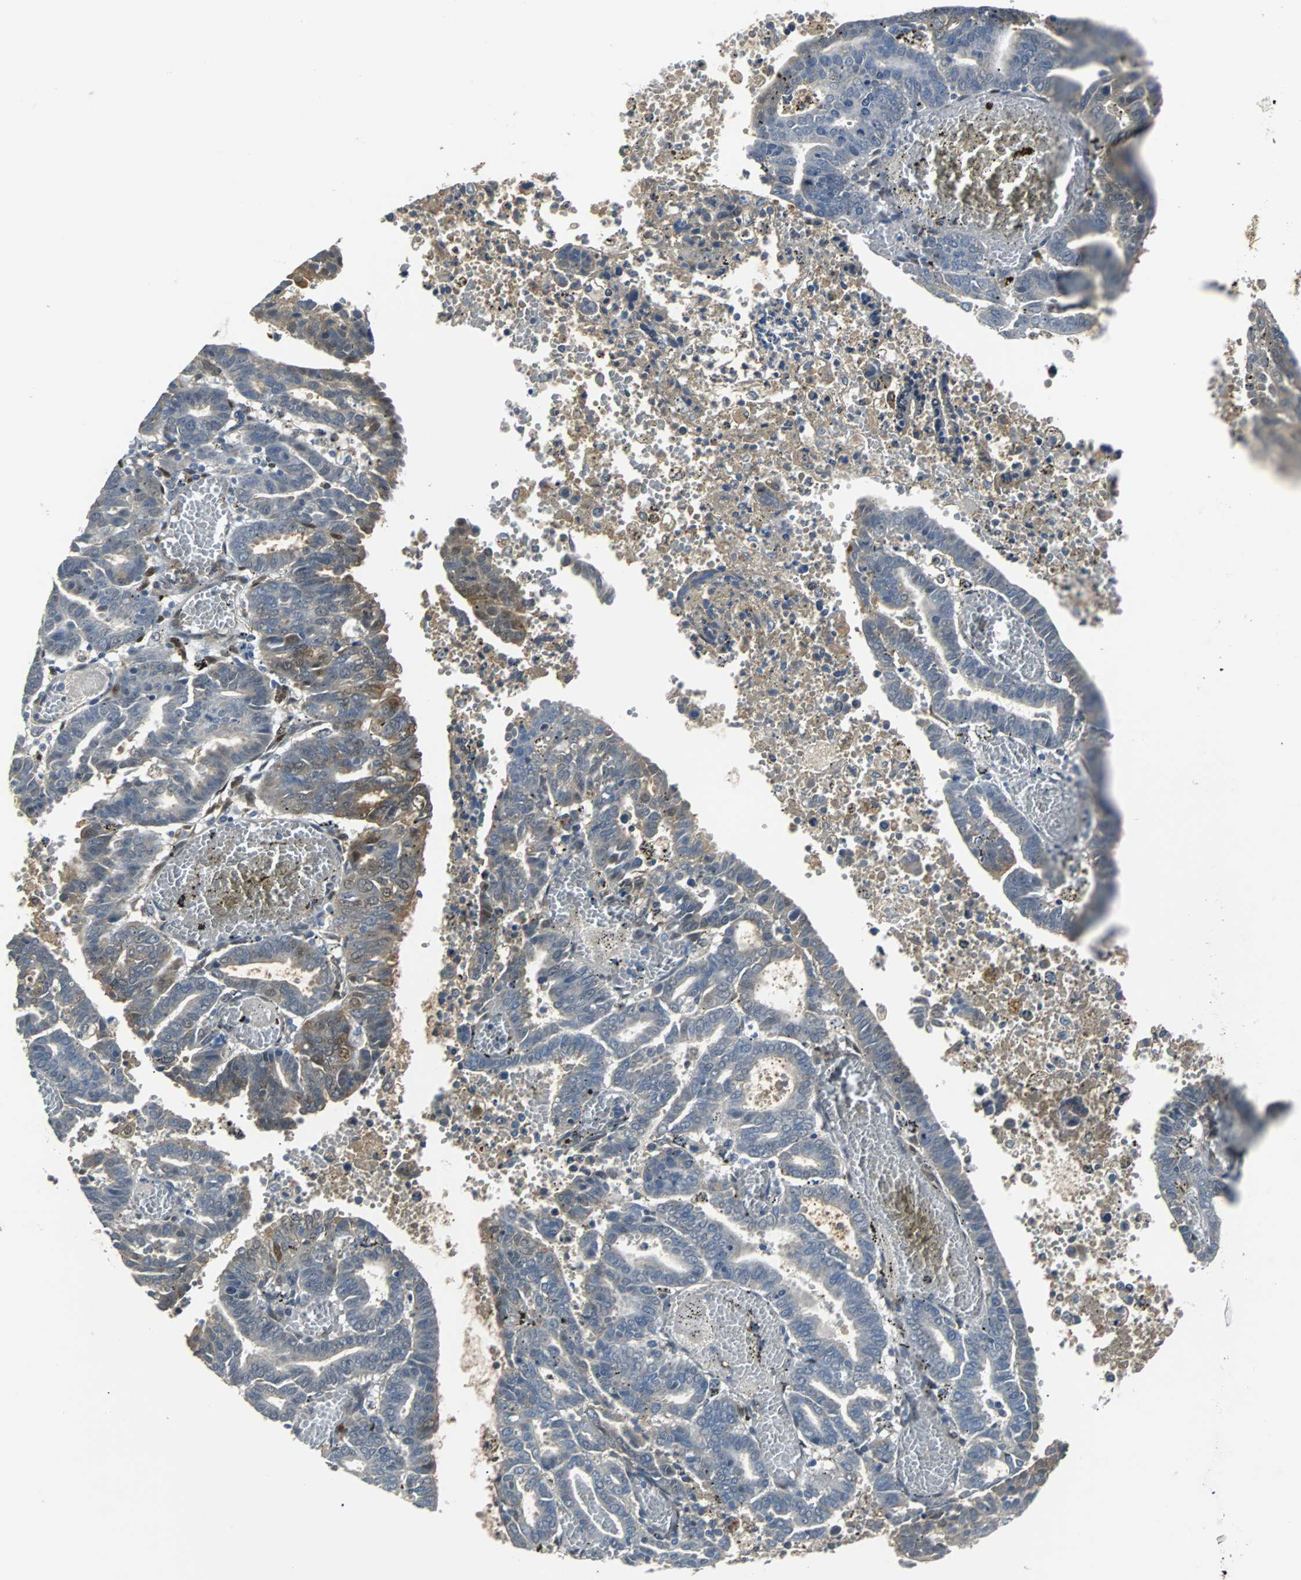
{"staining": {"intensity": "moderate", "quantity": "<25%", "location": "cytoplasmic/membranous,nuclear"}, "tissue": "endometrial cancer", "cell_type": "Tumor cells", "image_type": "cancer", "snomed": [{"axis": "morphology", "description": "Adenocarcinoma, NOS"}, {"axis": "topography", "description": "Uterus"}], "caption": "A photomicrograph showing moderate cytoplasmic/membranous and nuclear positivity in about <25% of tumor cells in adenocarcinoma (endometrial), as visualized by brown immunohistochemical staining.", "gene": "FHL2", "patient": {"sex": "female", "age": 83}}